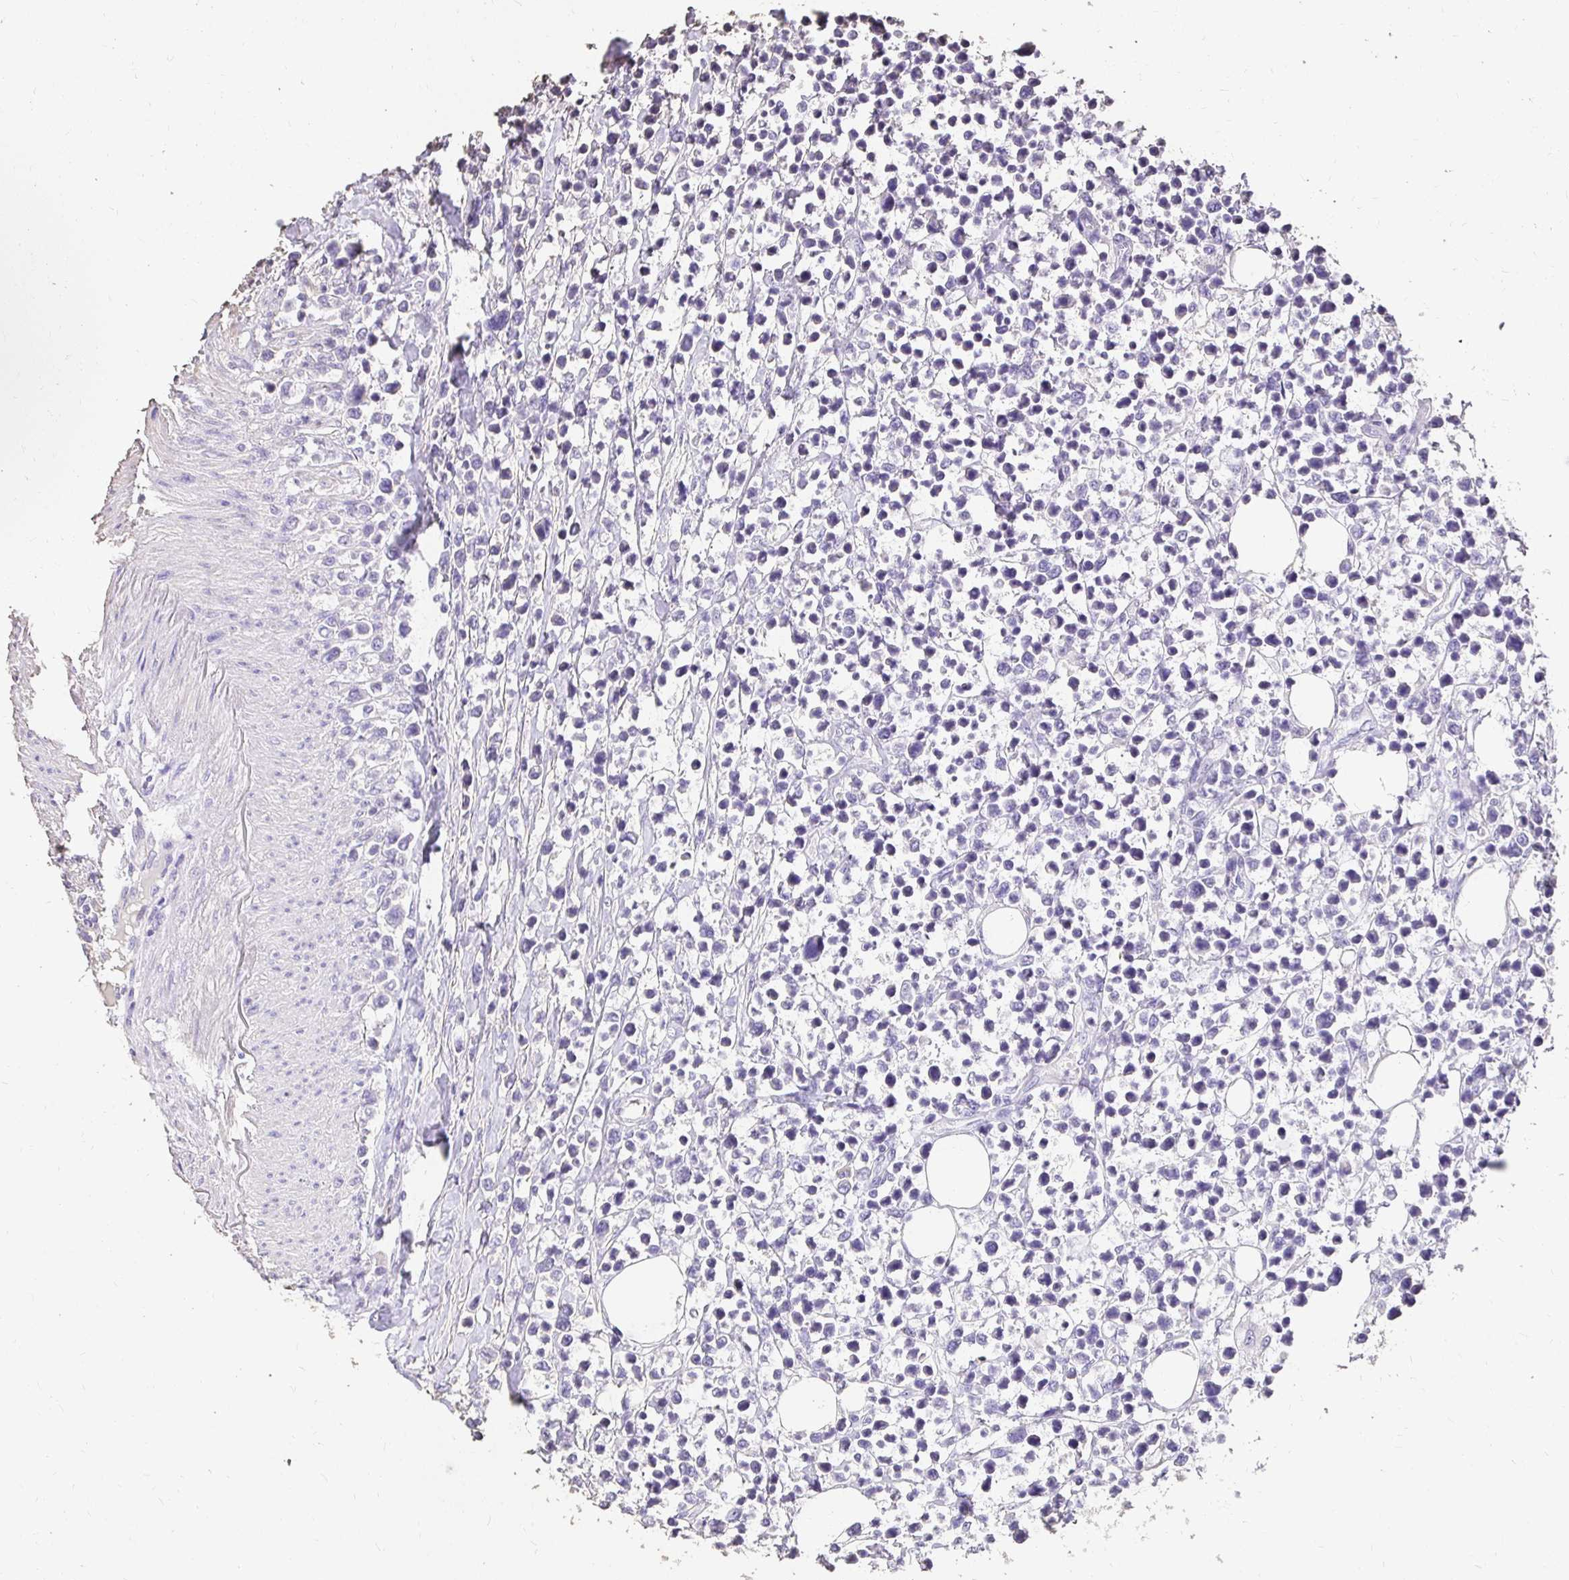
{"staining": {"intensity": "negative", "quantity": "none", "location": "none"}, "tissue": "lymphoma", "cell_type": "Tumor cells", "image_type": "cancer", "snomed": [{"axis": "morphology", "description": "Malignant lymphoma, non-Hodgkin's type, High grade"}, {"axis": "topography", "description": "Soft tissue"}], "caption": "This histopathology image is of malignant lymphoma, non-Hodgkin's type (high-grade) stained with immunohistochemistry (IHC) to label a protein in brown with the nuclei are counter-stained blue. There is no staining in tumor cells.", "gene": "UGT1A6", "patient": {"sex": "female", "age": 56}}